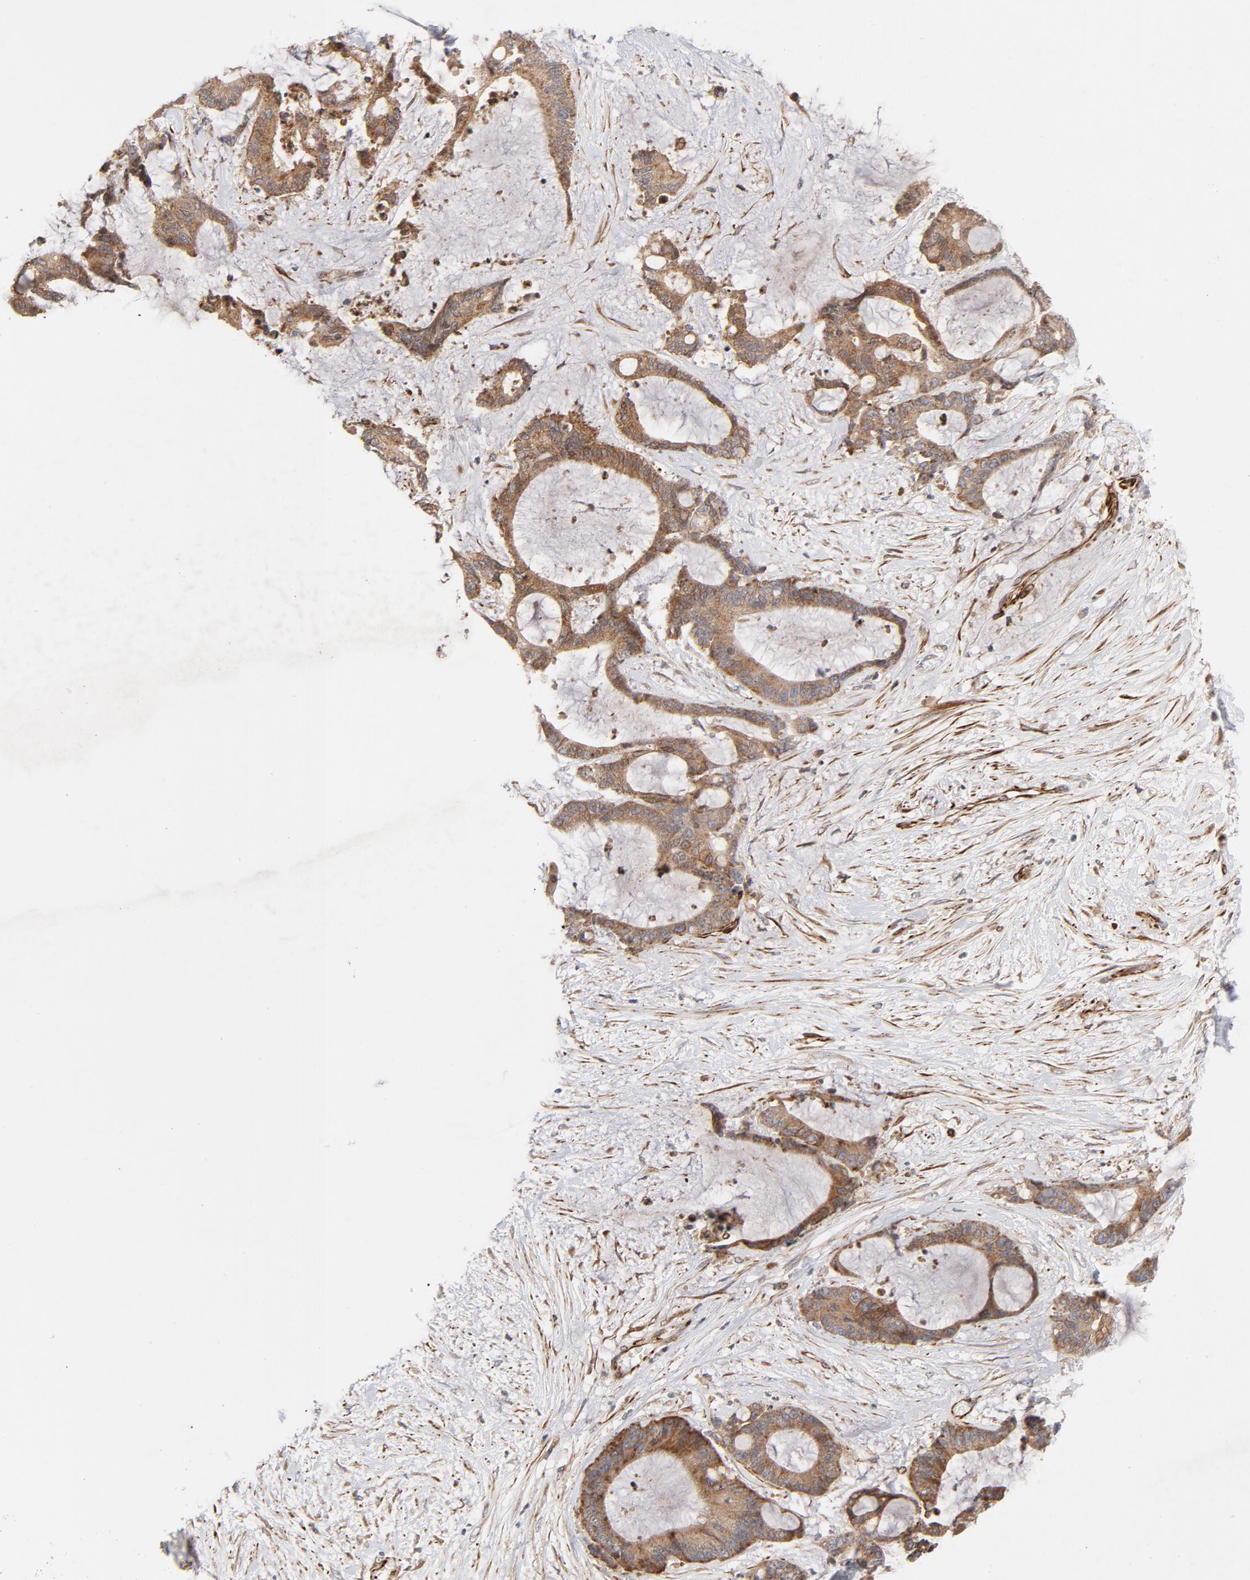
{"staining": {"intensity": "moderate", "quantity": ">75%", "location": "cytoplasmic/membranous"}, "tissue": "liver cancer", "cell_type": "Tumor cells", "image_type": "cancer", "snomed": [{"axis": "morphology", "description": "Cholangiocarcinoma"}, {"axis": "topography", "description": "Liver"}], "caption": "Immunohistochemical staining of human cholangiocarcinoma (liver) exhibits medium levels of moderate cytoplasmic/membranous protein staining in approximately >75% of tumor cells.", "gene": "DNAAF2", "patient": {"sex": "female", "age": 73}}